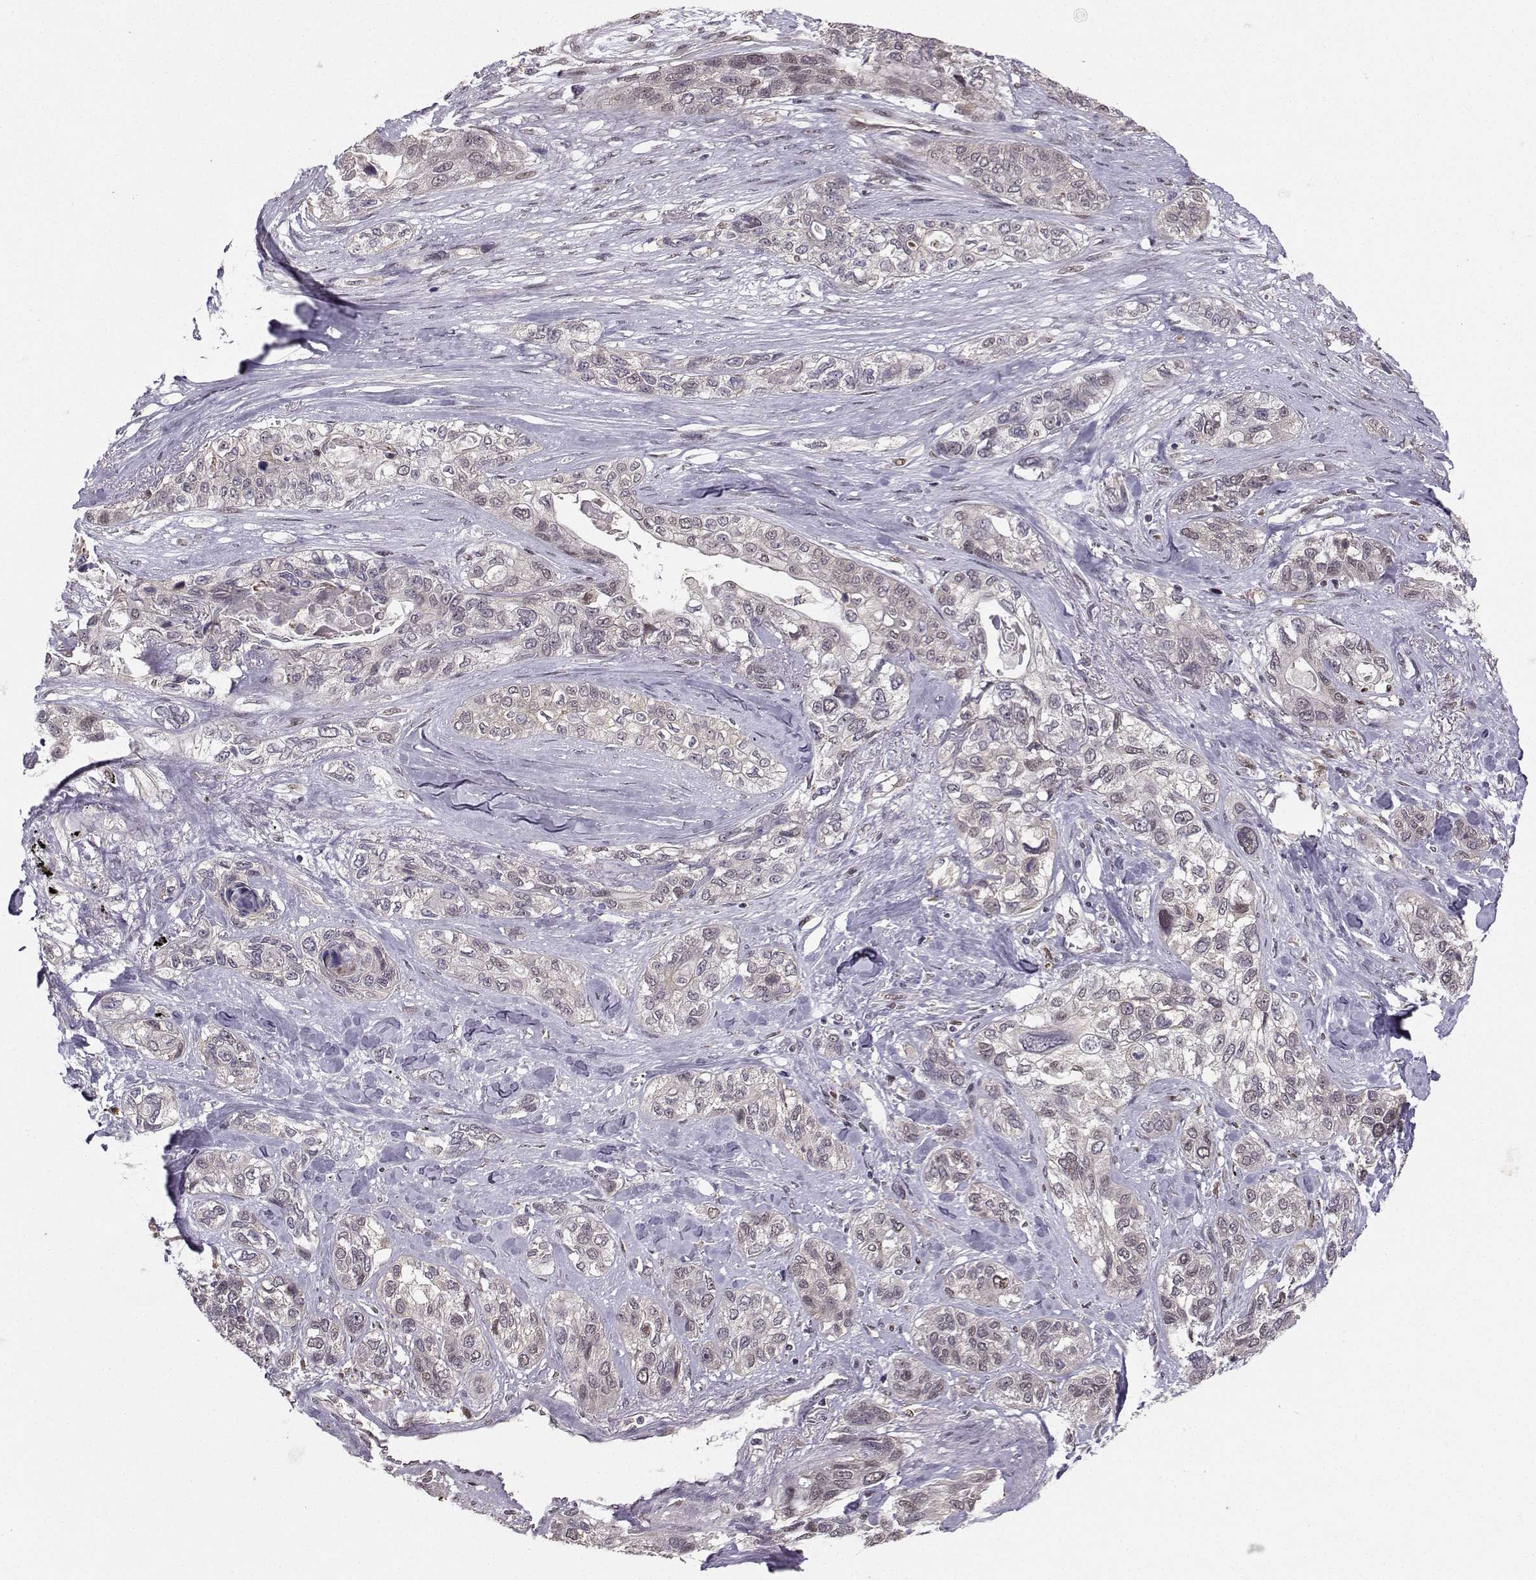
{"staining": {"intensity": "negative", "quantity": "none", "location": "none"}, "tissue": "lung cancer", "cell_type": "Tumor cells", "image_type": "cancer", "snomed": [{"axis": "morphology", "description": "Squamous cell carcinoma, NOS"}, {"axis": "topography", "description": "Lung"}], "caption": "This is an immunohistochemistry (IHC) image of lung cancer. There is no expression in tumor cells.", "gene": "PKP2", "patient": {"sex": "female", "age": 70}}